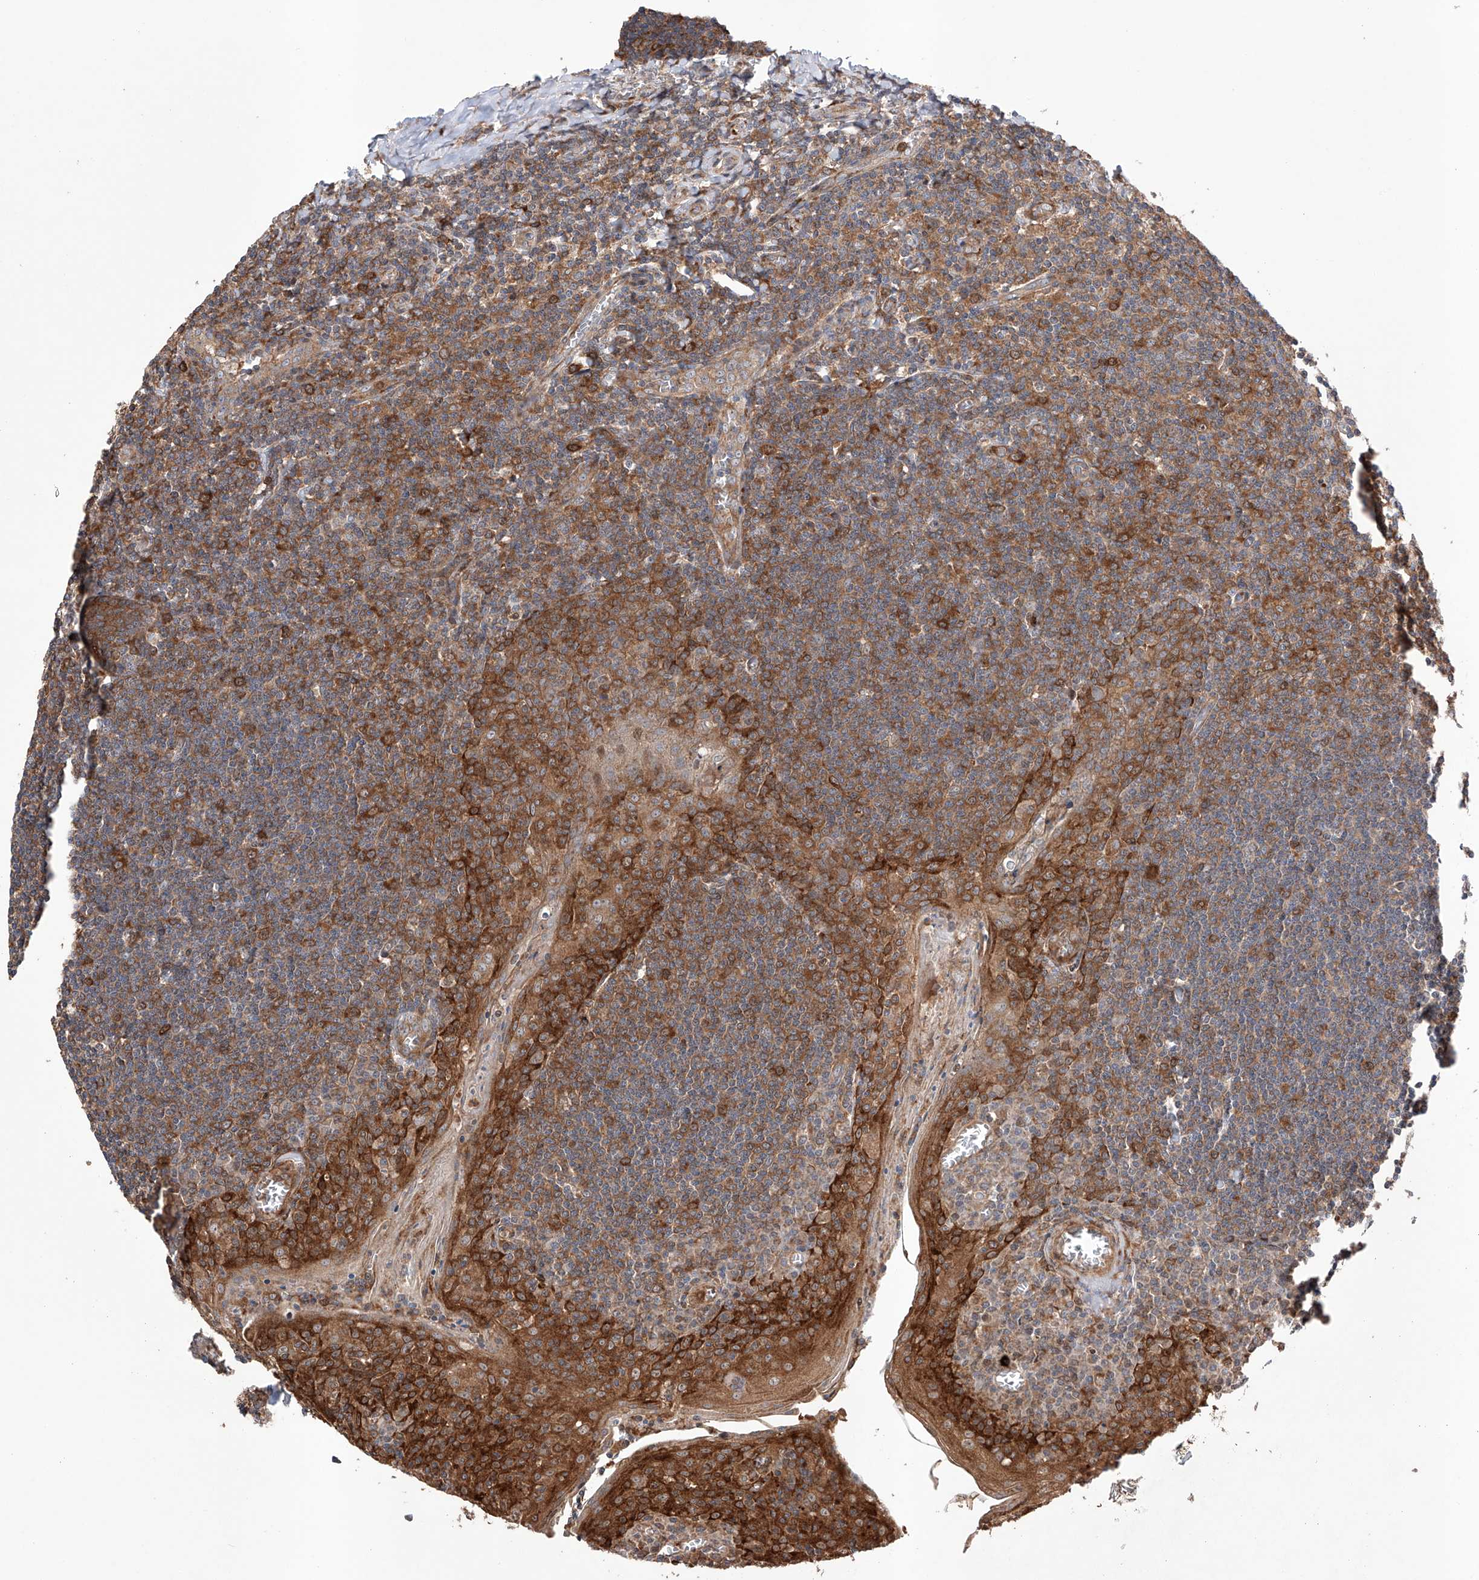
{"staining": {"intensity": "strong", "quantity": ">75%", "location": "cytoplasmic/membranous"}, "tissue": "tonsil", "cell_type": "Germinal center cells", "image_type": "normal", "snomed": [{"axis": "morphology", "description": "Normal tissue, NOS"}, {"axis": "topography", "description": "Tonsil"}], "caption": "Germinal center cells exhibit high levels of strong cytoplasmic/membranous positivity in approximately >75% of cells in normal human tonsil. Immunohistochemistry stains the protein of interest in brown and the nuclei are stained blue.", "gene": "TIMM23", "patient": {"sex": "male", "age": 27}}